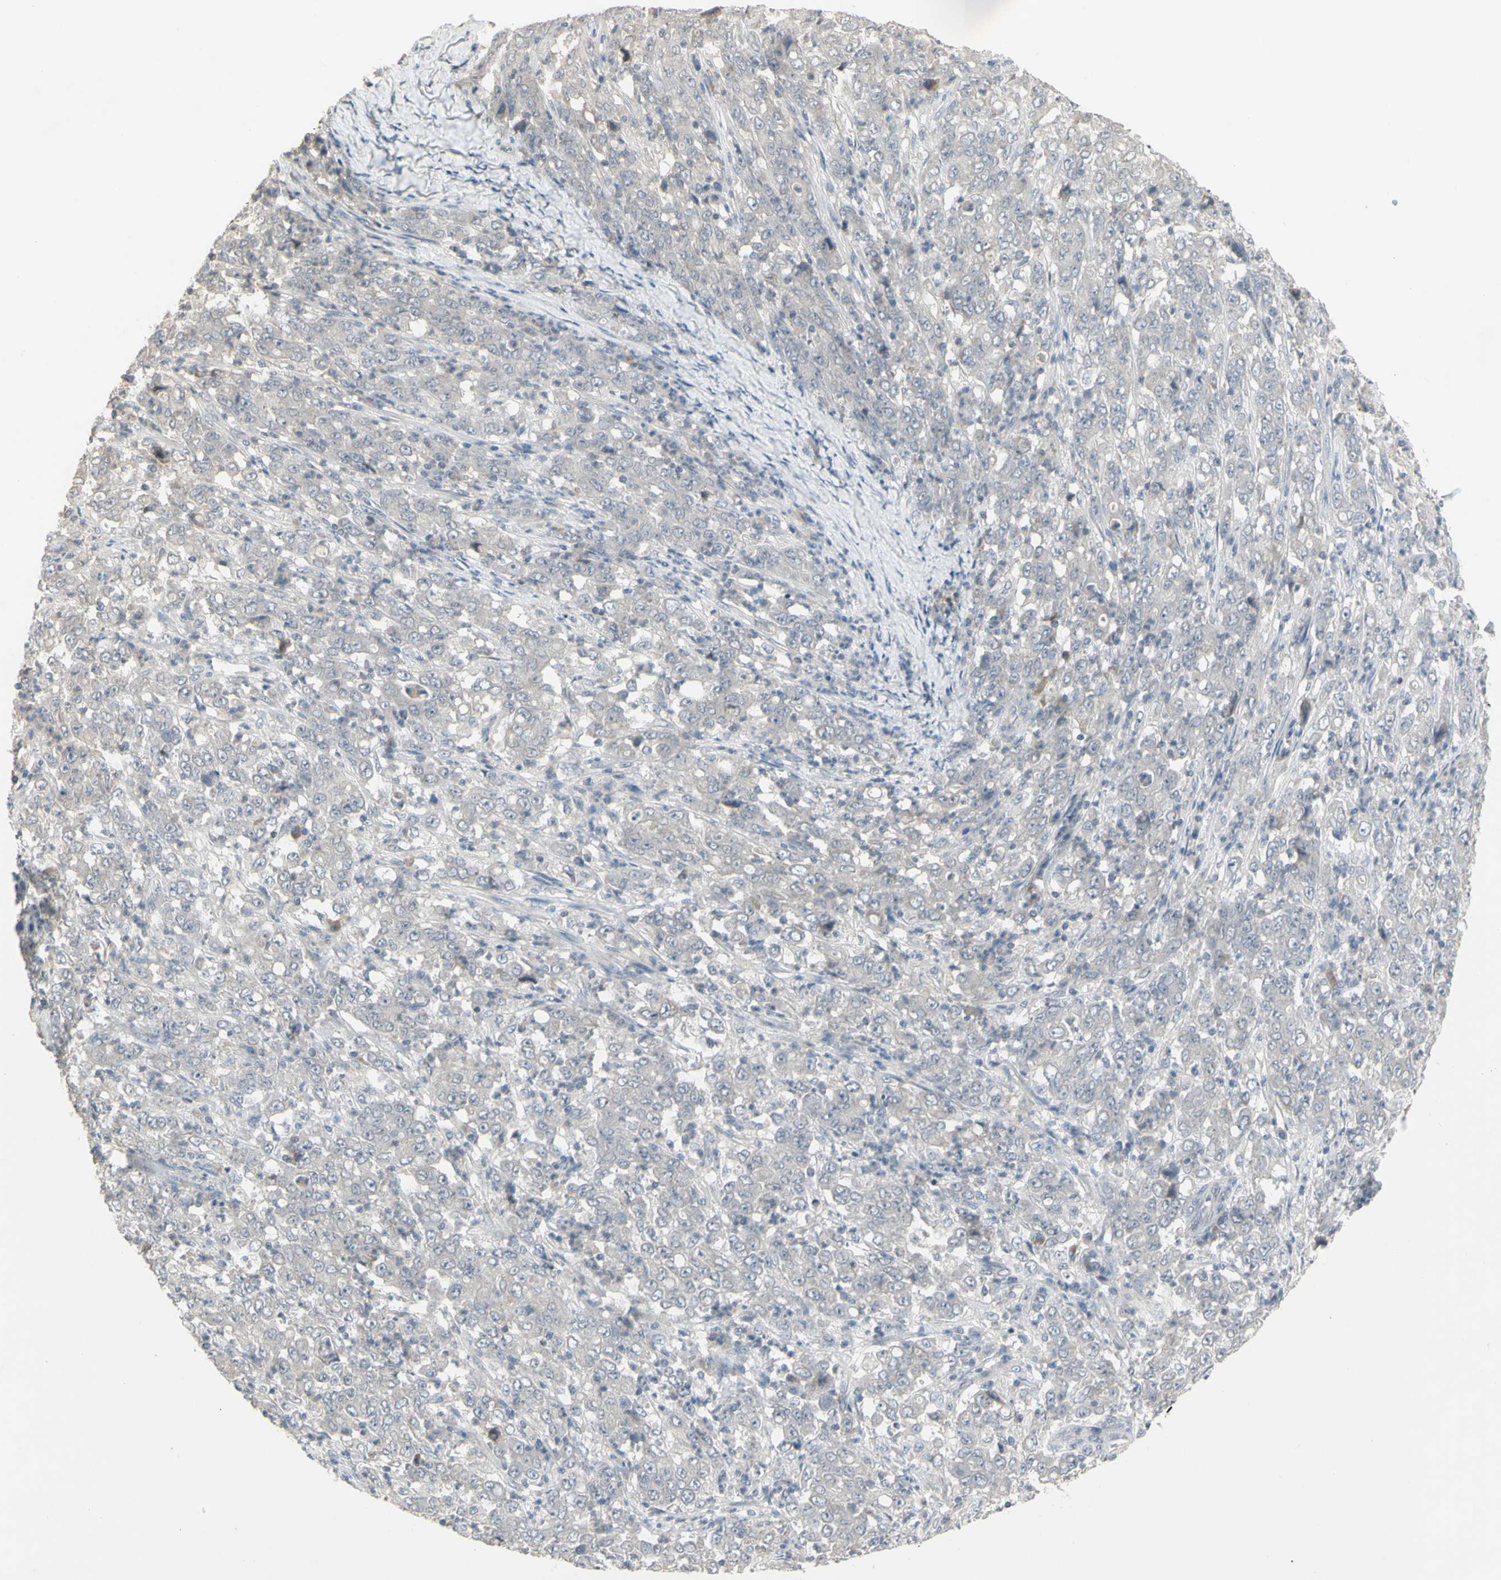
{"staining": {"intensity": "negative", "quantity": "none", "location": "none"}, "tissue": "stomach cancer", "cell_type": "Tumor cells", "image_type": "cancer", "snomed": [{"axis": "morphology", "description": "Adenocarcinoma, NOS"}, {"axis": "topography", "description": "Stomach, lower"}], "caption": "This micrograph is of adenocarcinoma (stomach) stained with immunohistochemistry (IHC) to label a protein in brown with the nuclei are counter-stained blue. There is no staining in tumor cells.", "gene": "PIAS4", "patient": {"sex": "female", "age": 71}}